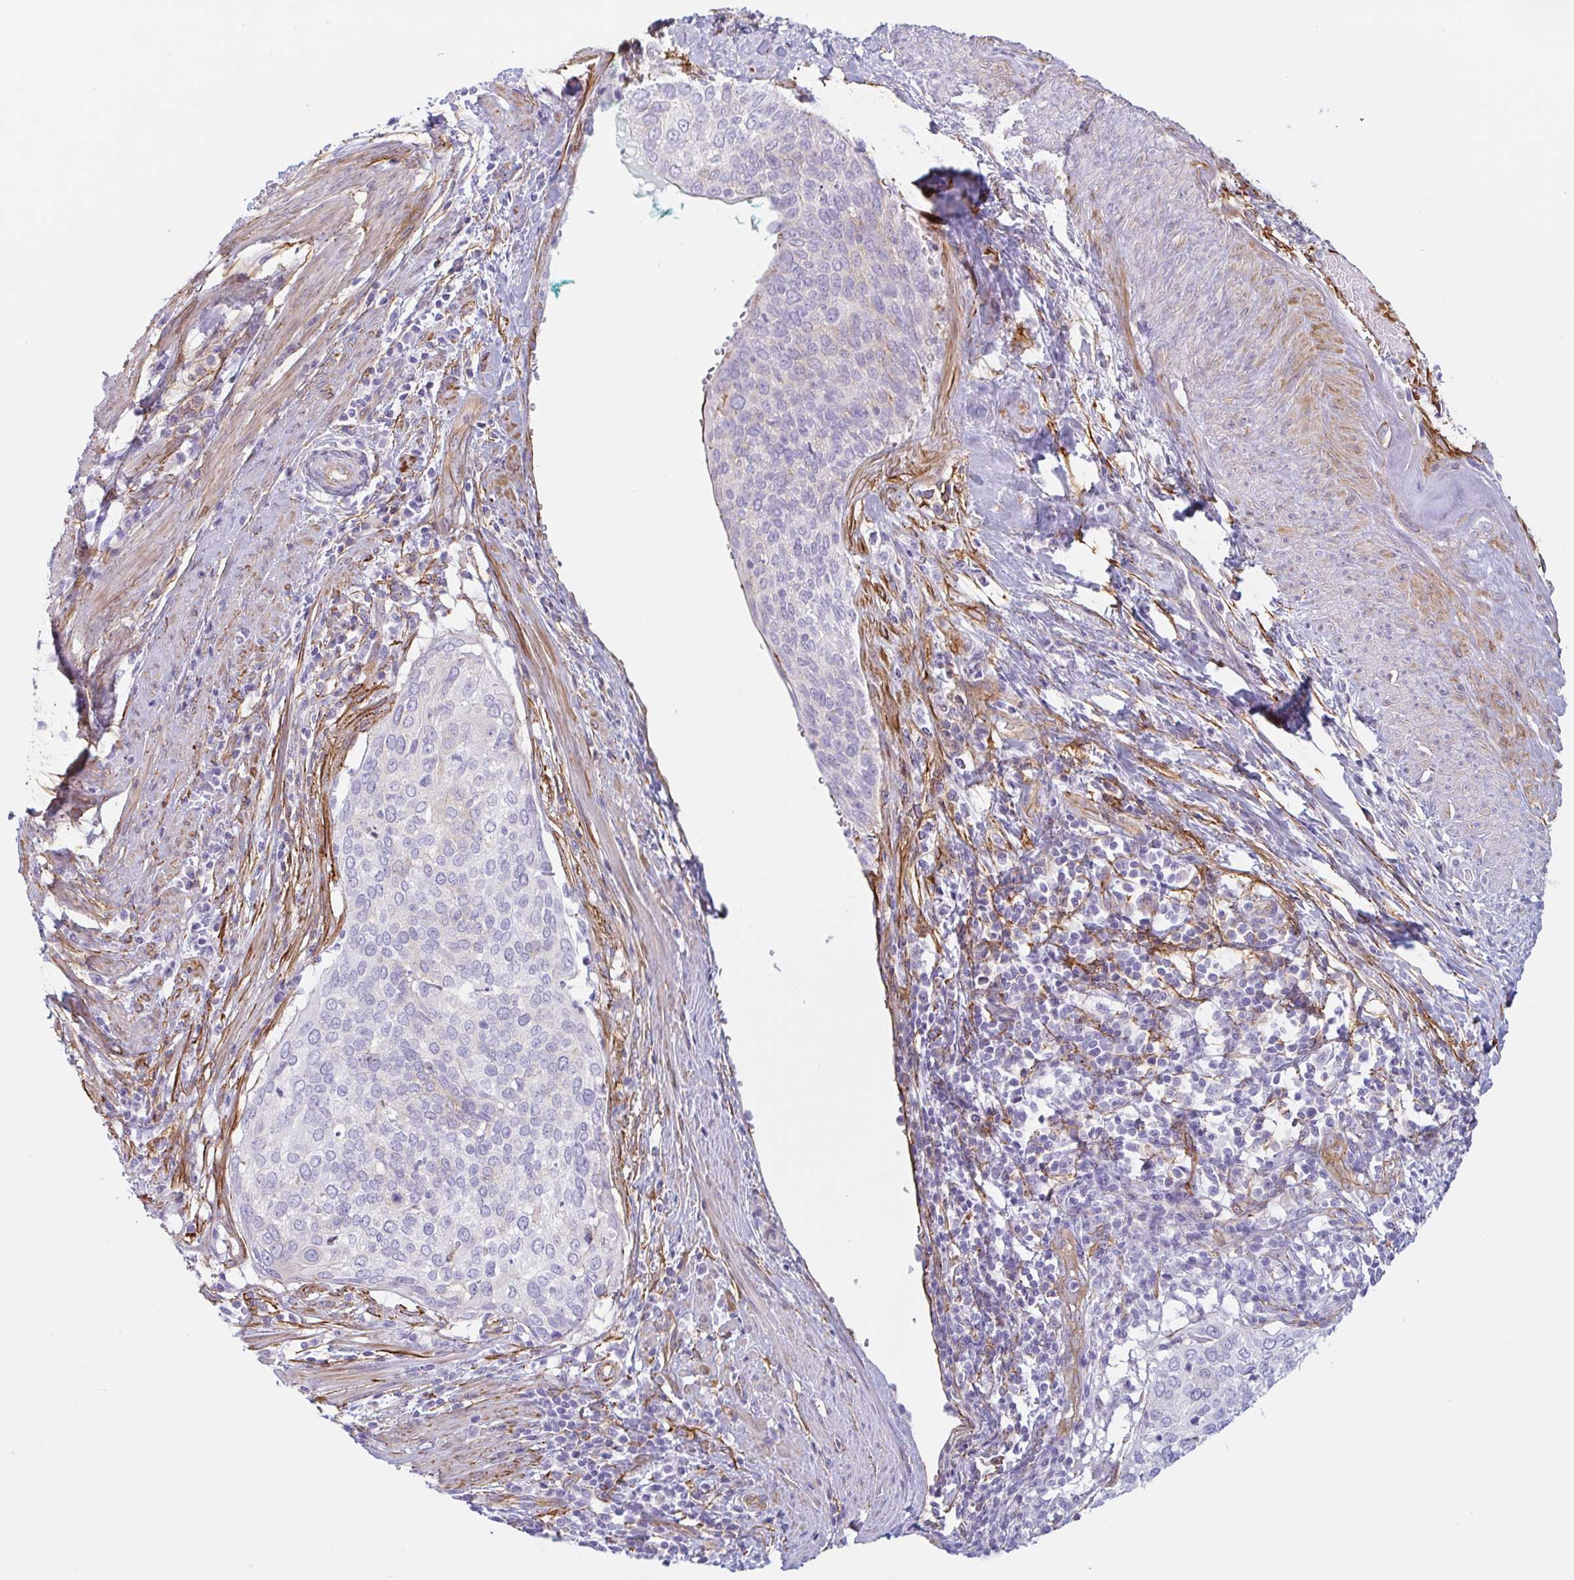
{"staining": {"intensity": "negative", "quantity": "none", "location": "none"}, "tissue": "cervical cancer", "cell_type": "Tumor cells", "image_type": "cancer", "snomed": [{"axis": "morphology", "description": "Squamous cell carcinoma, NOS"}, {"axis": "topography", "description": "Cervix"}], "caption": "Photomicrograph shows no protein positivity in tumor cells of cervical squamous cell carcinoma tissue.", "gene": "MYH10", "patient": {"sex": "female", "age": 38}}